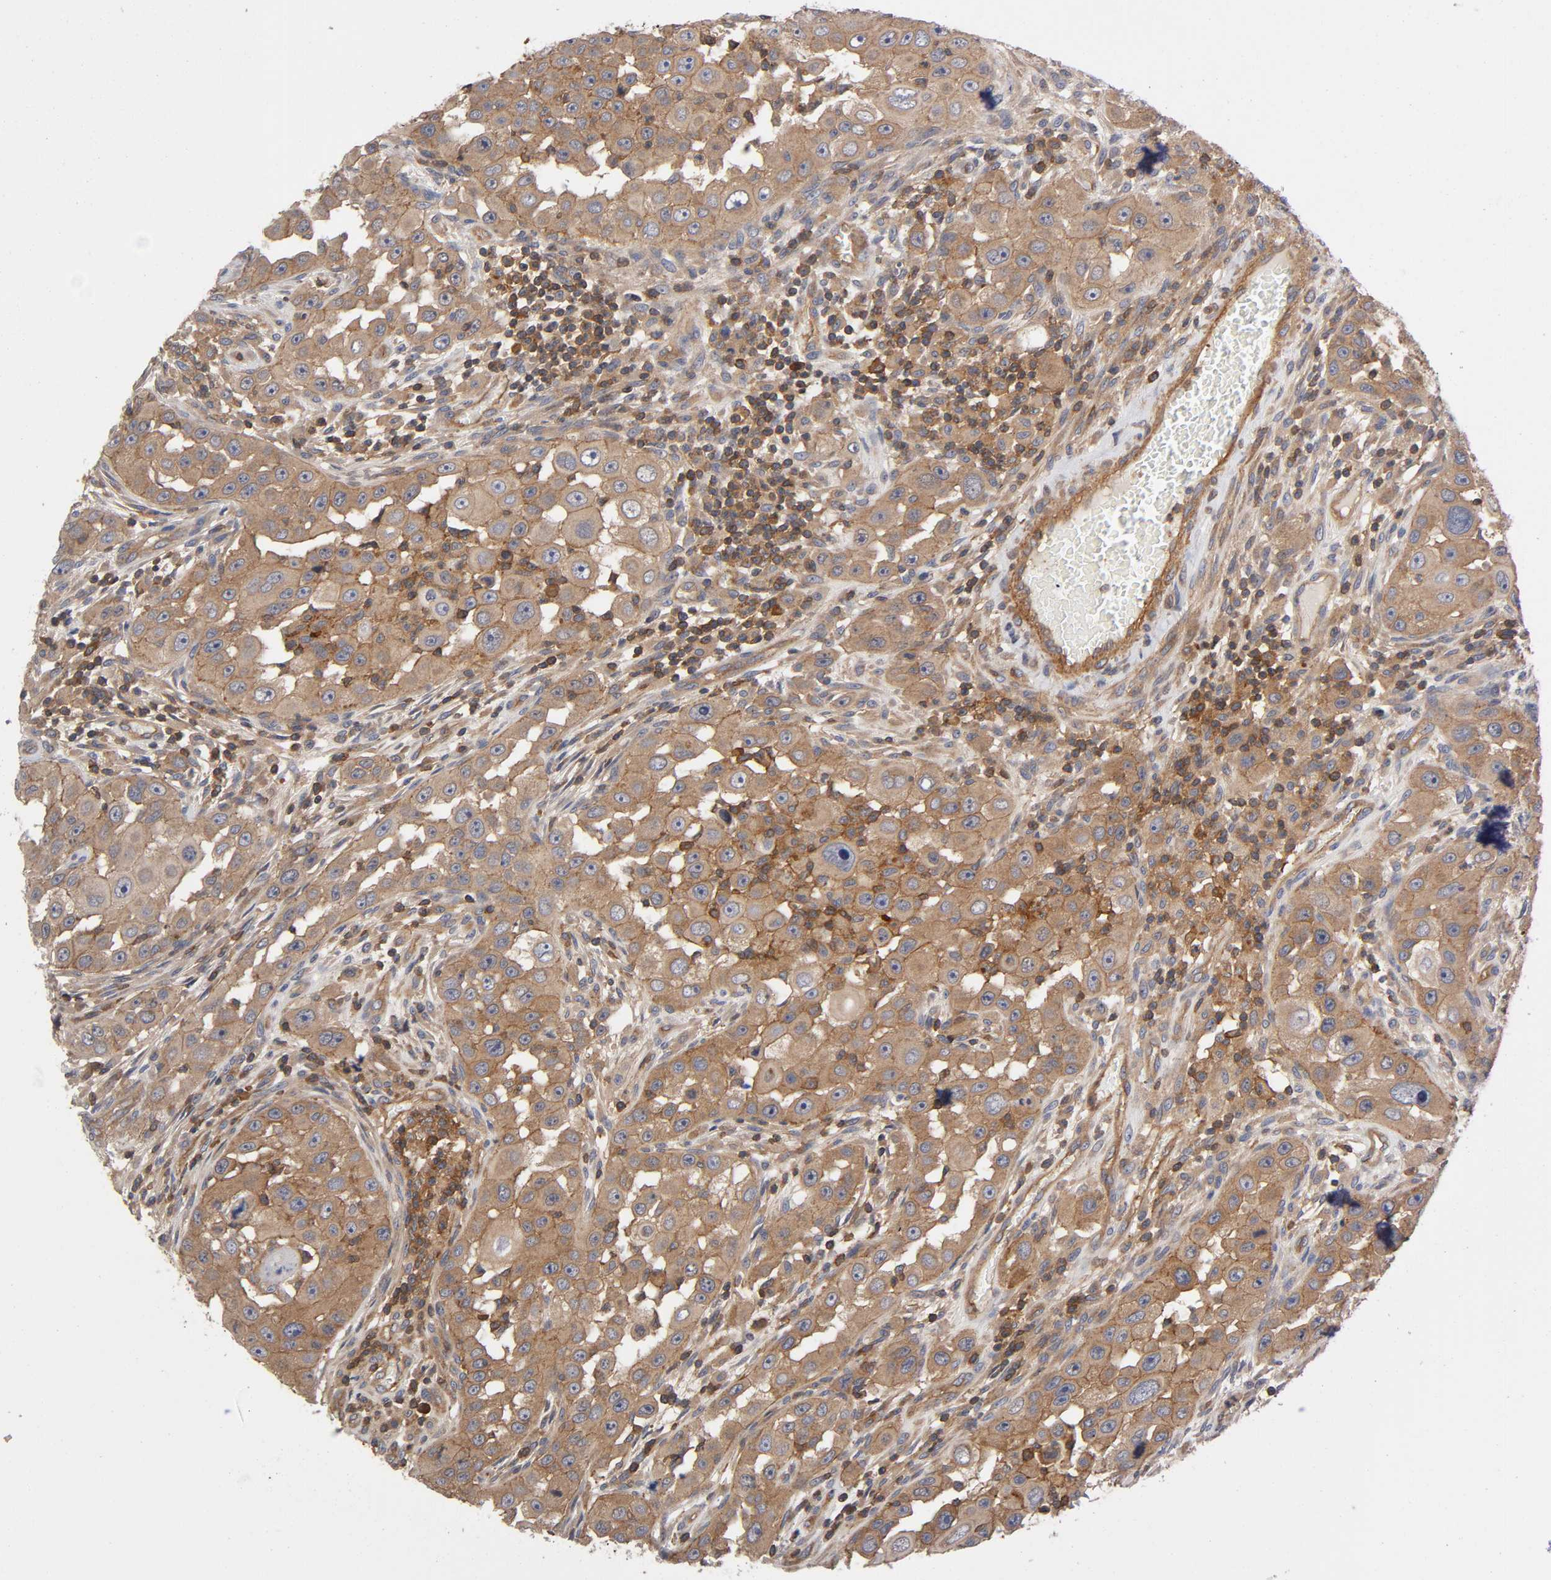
{"staining": {"intensity": "moderate", "quantity": "25%-75%", "location": "cytoplasmic/membranous"}, "tissue": "head and neck cancer", "cell_type": "Tumor cells", "image_type": "cancer", "snomed": [{"axis": "morphology", "description": "Carcinoma, NOS"}, {"axis": "topography", "description": "Head-Neck"}], "caption": "Tumor cells demonstrate medium levels of moderate cytoplasmic/membranous positivity in about 25%-75% of cells in head and neck cancer (carcinoma).", "gene": "LAMTOR2", "patient": {"sex": "male", "age": 87}}